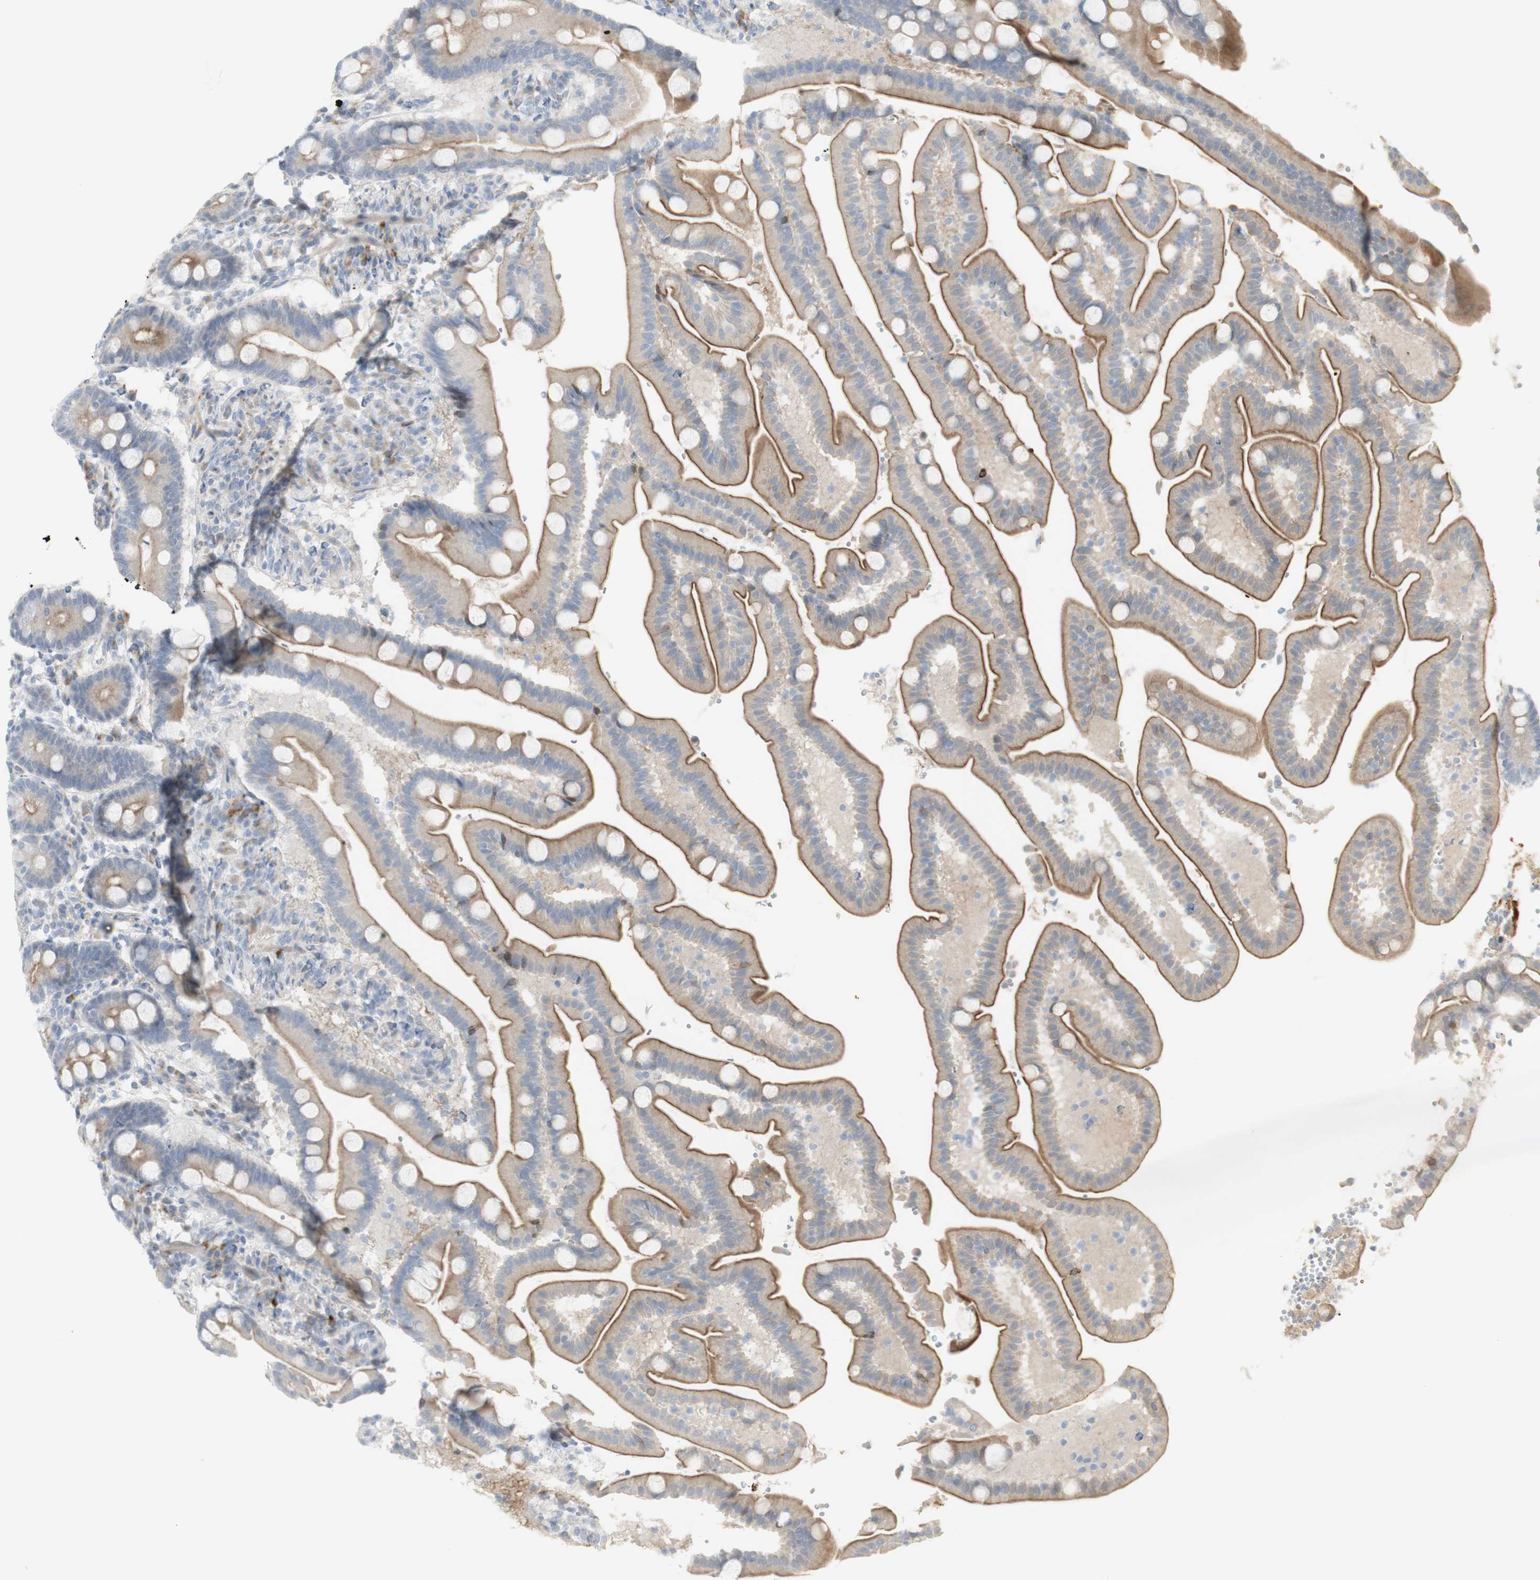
{"staining": {"intensity": "moderate", "quantity": ">75%", "location": "cytoplasmic/membranous"}, "tissue": "duodenum", "cell_type": "Glandular cells", "image_type": "normal", "snomed": [{"axis": "morphology", "description": "Normal tissue, NOS"}, {"axis": "topography", "description": "Duodenum"}], "caption": "Brown immunohistochemical staining in unremarkable duodenum exhibits moderate cytoplasmic/membranous positivity in approximately >75% of glandular cells.", "gene": "NDST4", "patient": {"sex": "male", "age": 54}}